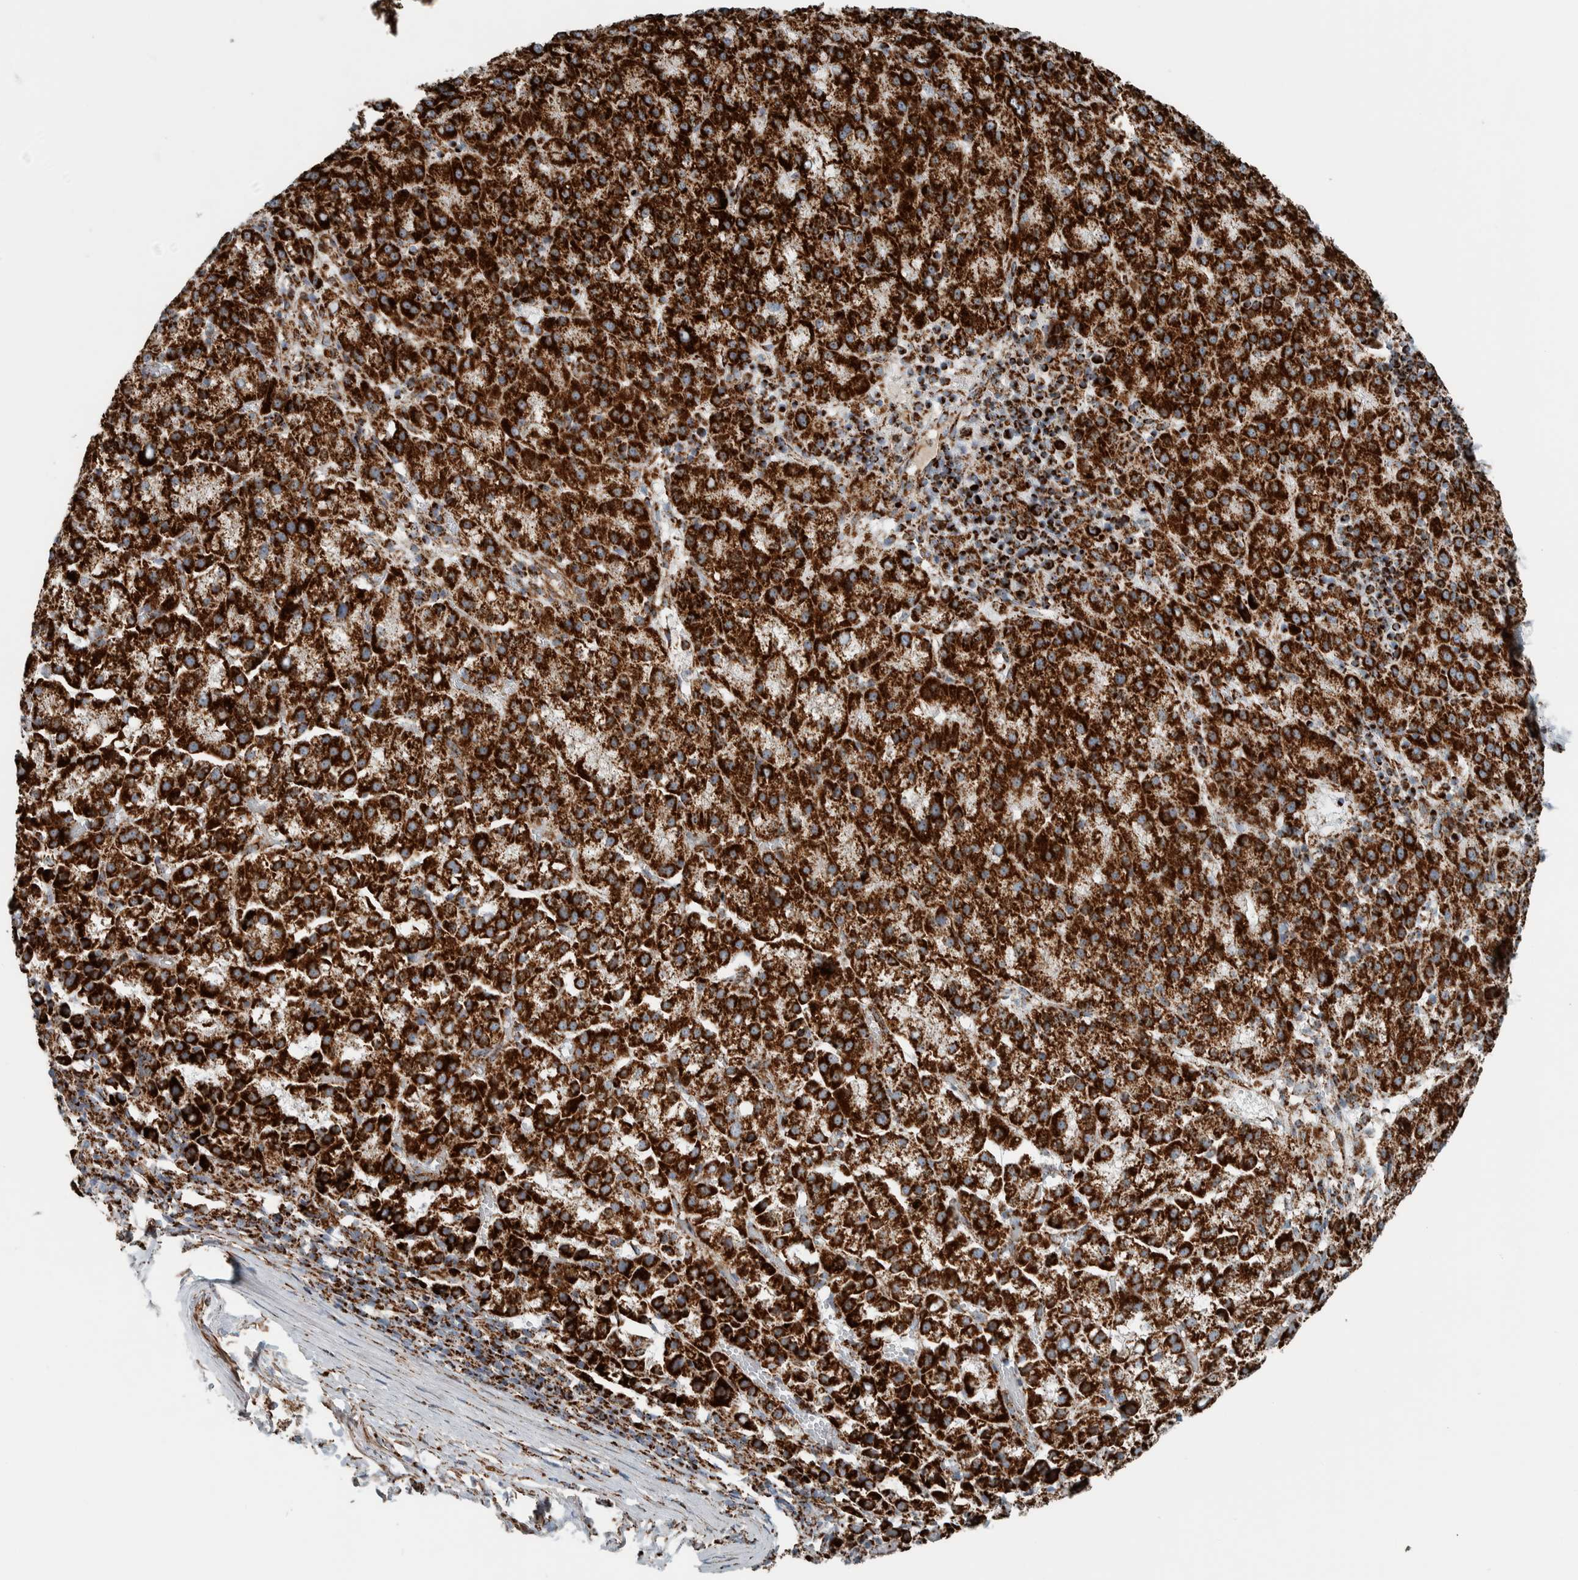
{"staining": {"intensity": "strong", "quantity": ">75%", "location": "cytoplasmic/membranous"}, "tissue": "liver cancer", "cell_type": "Tumor cells", "image_type": "cancer", "snomed": [{"axis": "morphology", "description": "Carcinoma, Hepatocellular, NOS"}, {"axis": "topography", "description": "Liver"}], "caption": "A histopathology image of liver cancer (hepatocellular carcinoma) stained for a protein exhibits strong cytoplasmic/membranous brown staining in tumor cells. (DAB IHC with brightfield microscopy, high magnification).", "gene": "CNTROB", "patient": {"sex": "female", "age": 58}}